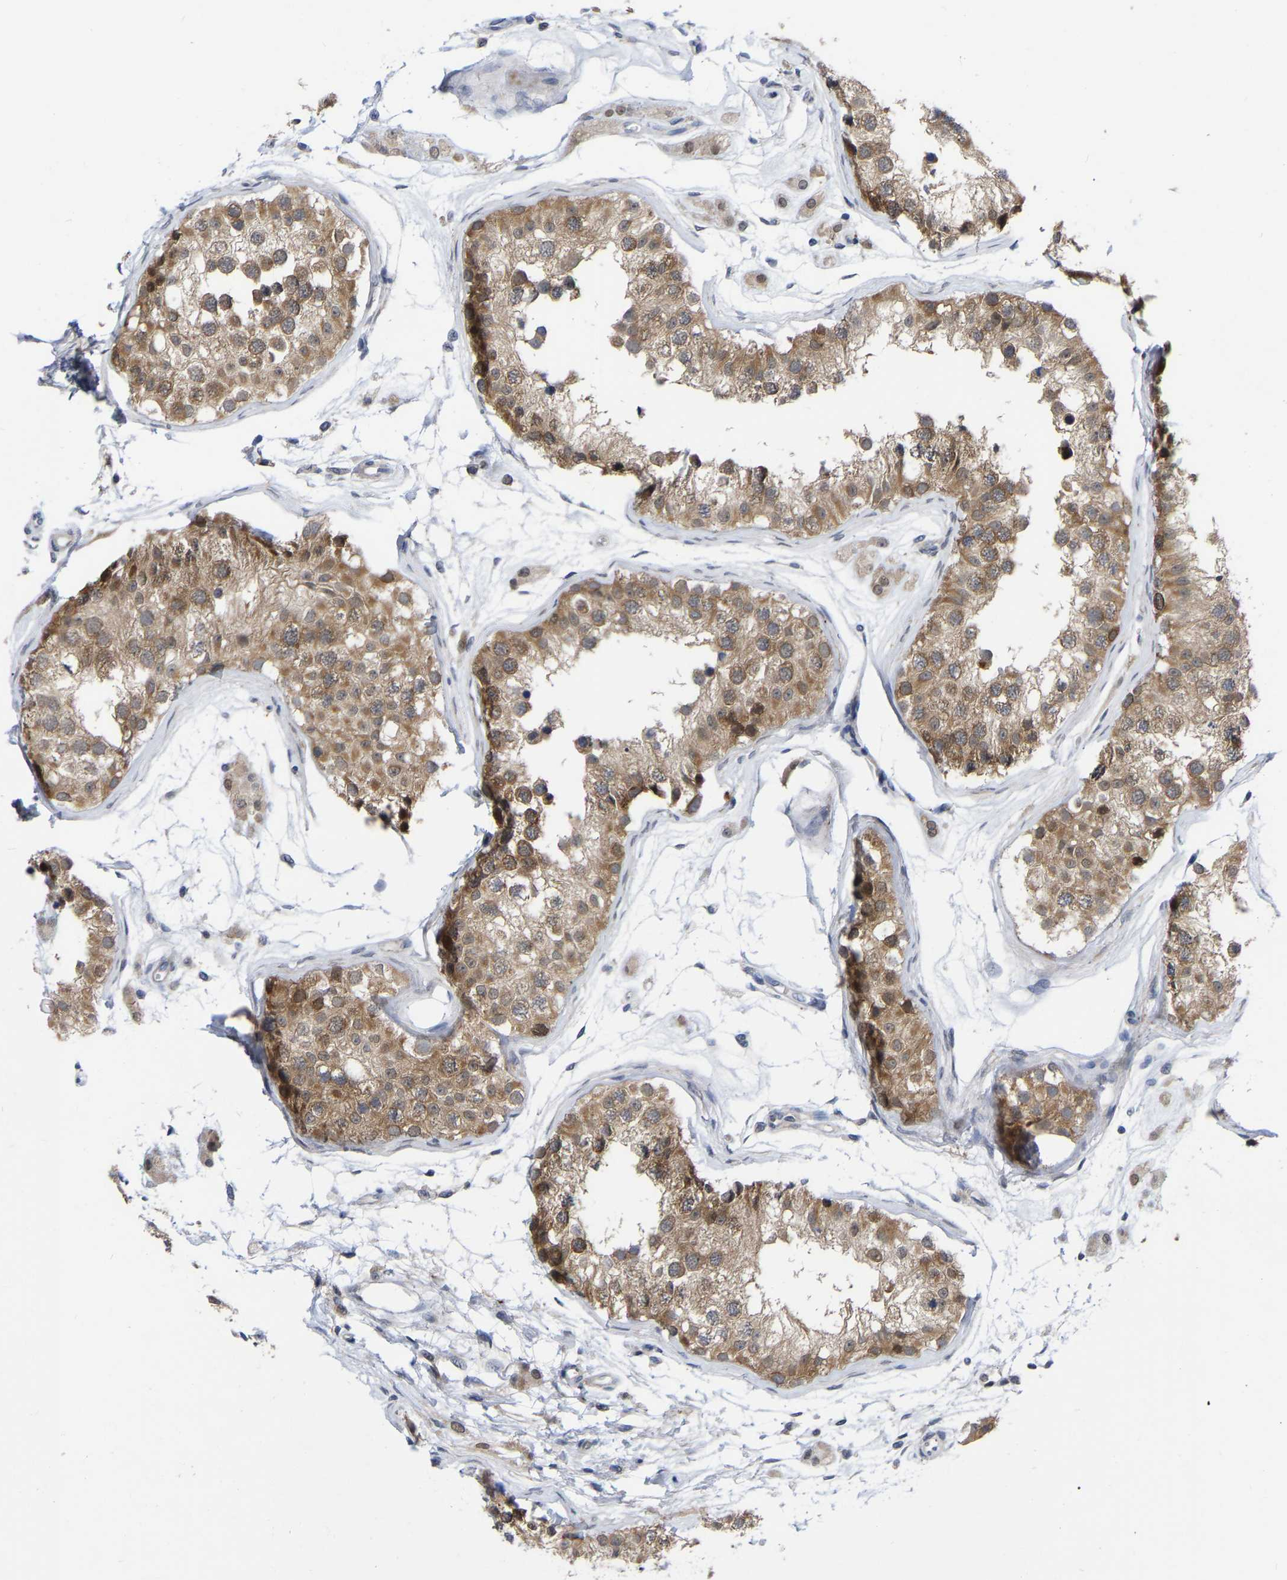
{"staining": {"intensity": "moderate", "quantity": ">75%", "location": "cytoplasmic/membranous"}, "tissue": "testis", "cell_type": "Cells in seminiferous ducts", "image_type": "normal", "snomed": [{"axis": "morphology", "description": "Normal tissue, NOS"}, {"axis": "morphology", "description": "Adenocarcinoma, metastatic, NOS"}, {"axis": "topography", "description": "Testis"}], "caption": "Cells in seminiferous ducts show moderate cytoplasmic/membranous positivity in about >75% of cells in unremarkable testis. (DAB IHC, brown staining for protein, blue staining for nuclei).", "gene": "UBE4B", "patient": {"sex": "male", "age": 26}}